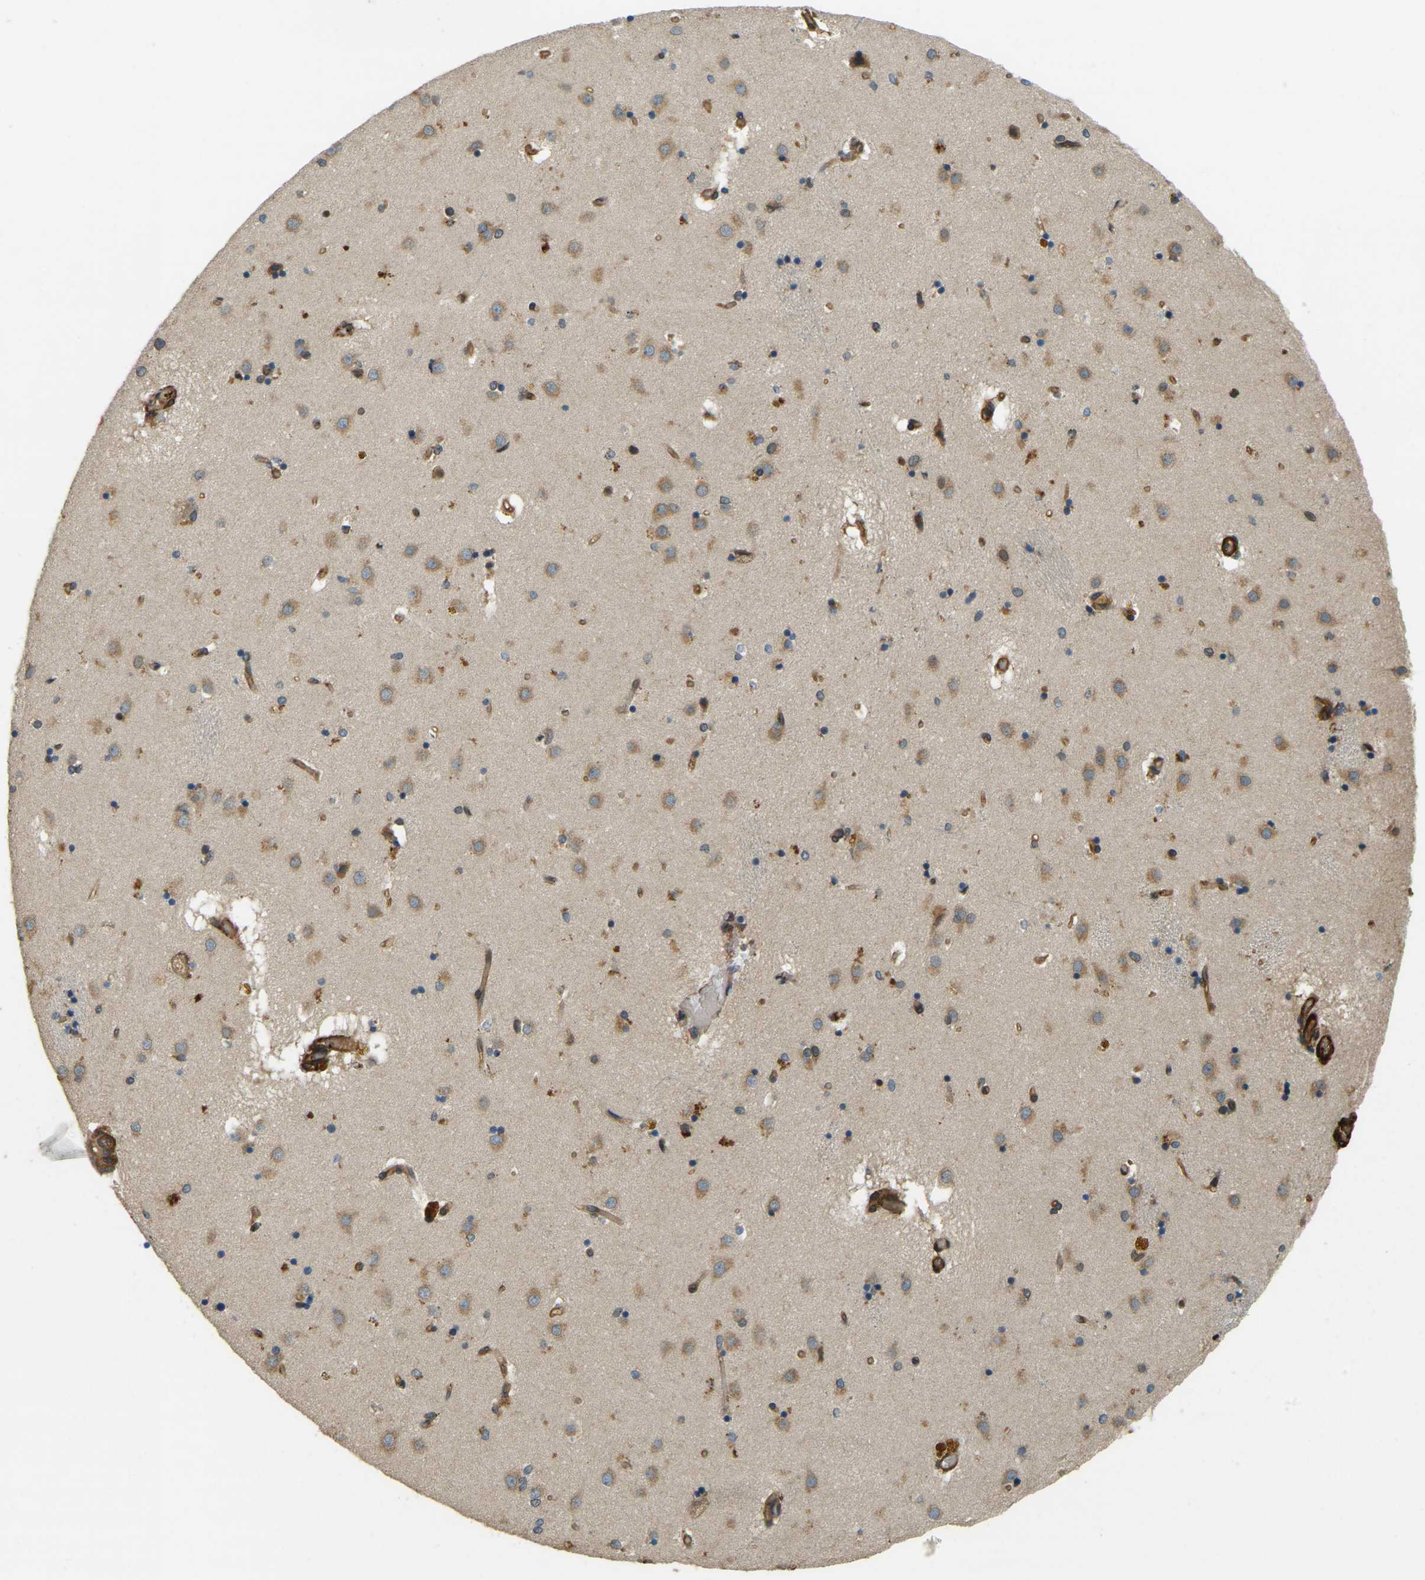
{"staining": {"intensity": "moderate", "quantity": "25%-75%", "location": "cytoplasmic/membranous"}, "tissue": "caudate", "cell_type": "Glial cells", "image_type": "normal", "snomed": [{"axis": "morphology", "description": "Normal tissue, NOS"}, {"axis": "topography", "description": "Lateral ventricle wall"}], "caption": "DAB immunohistochemical staining of unremarkable caudate displays moderate cytoplasmic/membranous protein expression in about 25%-75% of glial cells. Nuclei are stained in blue.", "gene": "ERGIC1", "patient": {"sex": "male", "age": 70}}